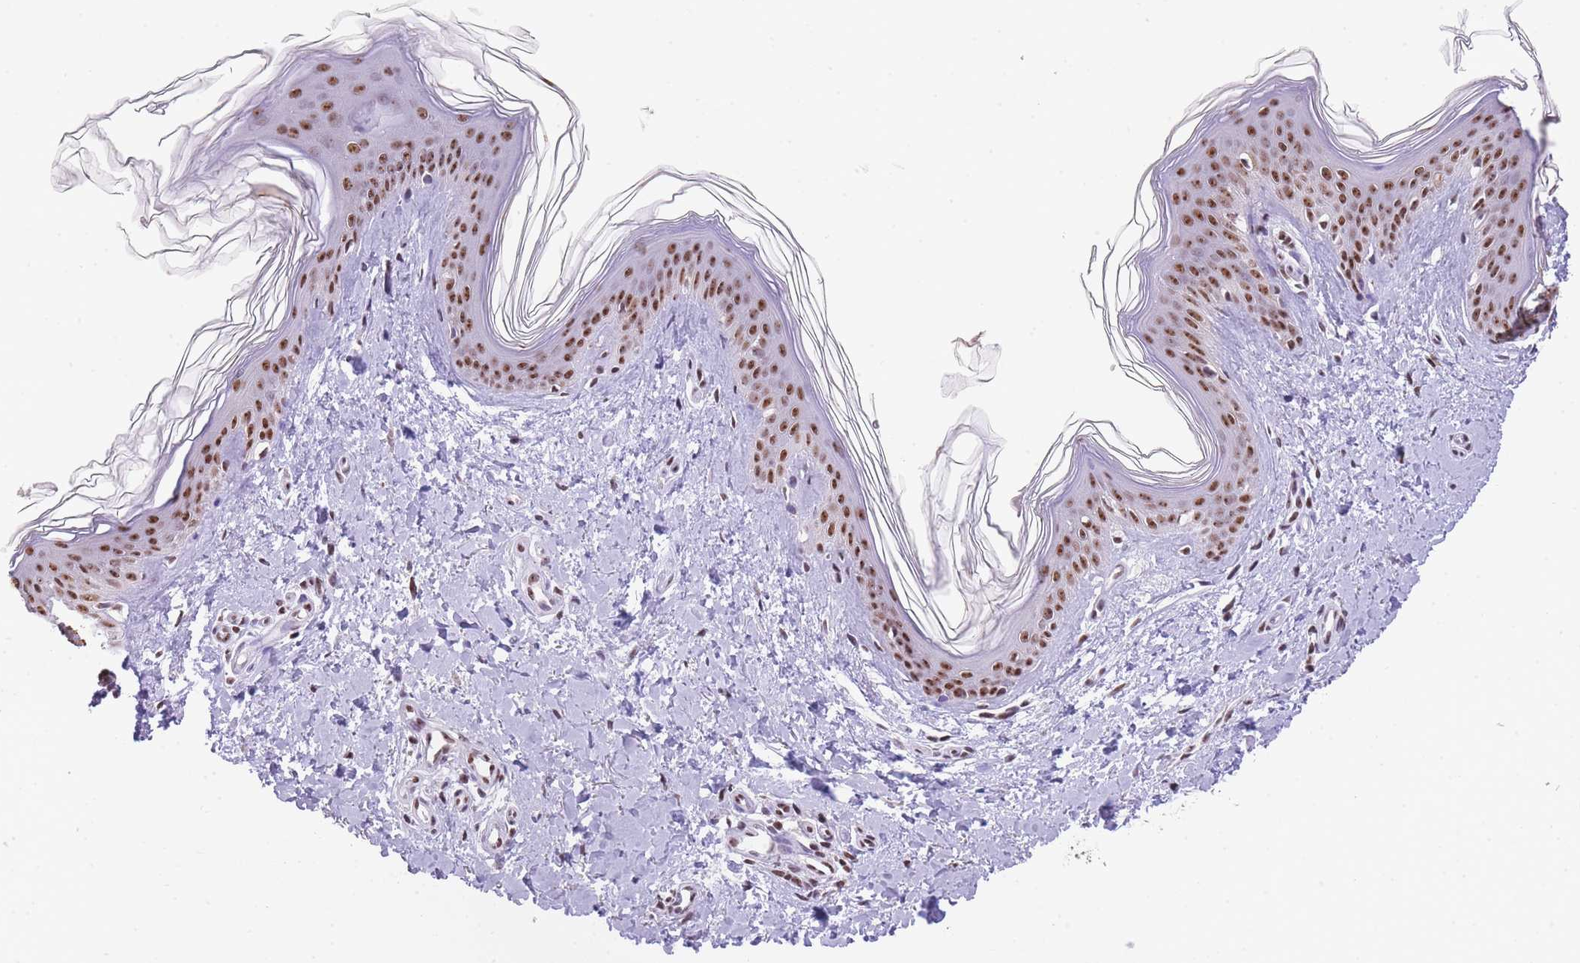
{"staining": {"intensity": "moderate", "quantity": ">75%", "location": "nuclear"}, "tissue": "skin", "cell_type": "Fibroblasts", "image_type": "normal", "snomed": [{"axis": "morphology", "description": "Normal tissue, NOS"}, {"axis": "topography", "description": "Skin"}], "caption": "Protein expression analysis of unremarkable skin exhibits moderate nuclear positivity in about >75% of fibroblasts. The protein is stained brown, and the nuclei are stained in blue (DAB (3,3'-diaminobenzidine) IHC with brightfield microscopy, high magnification).", "gene": "EVC2", "patient": {"sex": "female", "age": 41}}